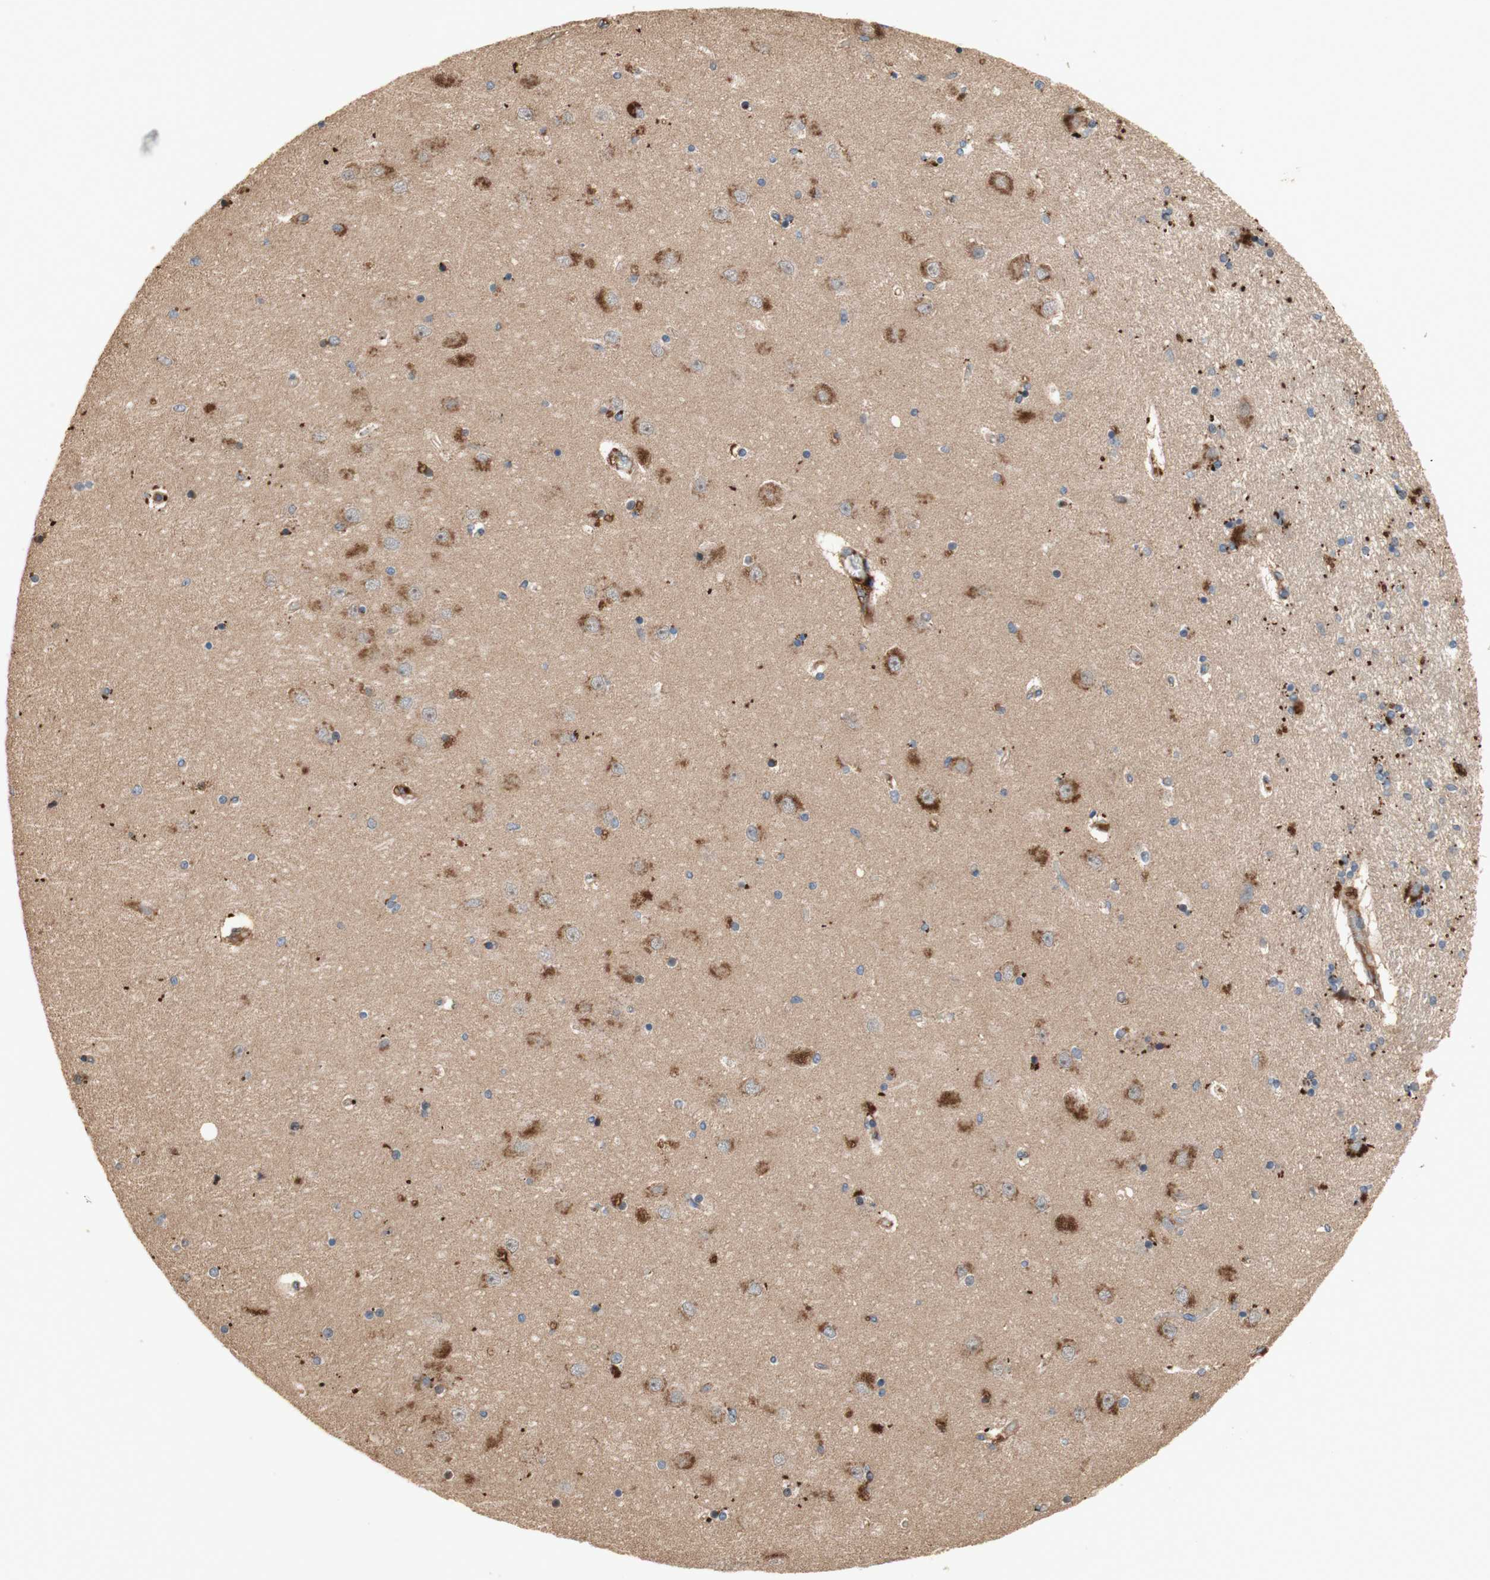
{"staining": {"intensity": "negative", "quantity": "none", "location": "none"}, "tissue": "hippocampus", "cell_type": "Glial cells", "image_type": "normal", "snomed": [{"axis": "morphology", "description": "Normal tissue, NOS"}, {"axis": "topography", "description": "Hippocampus"}], "caption": "Immunohistochemical staining of unremarkable human hippocampus displays no significant expression in glial cells.", "gene": "PTPN21", "patient": {"sex": "female", "age": 54}}